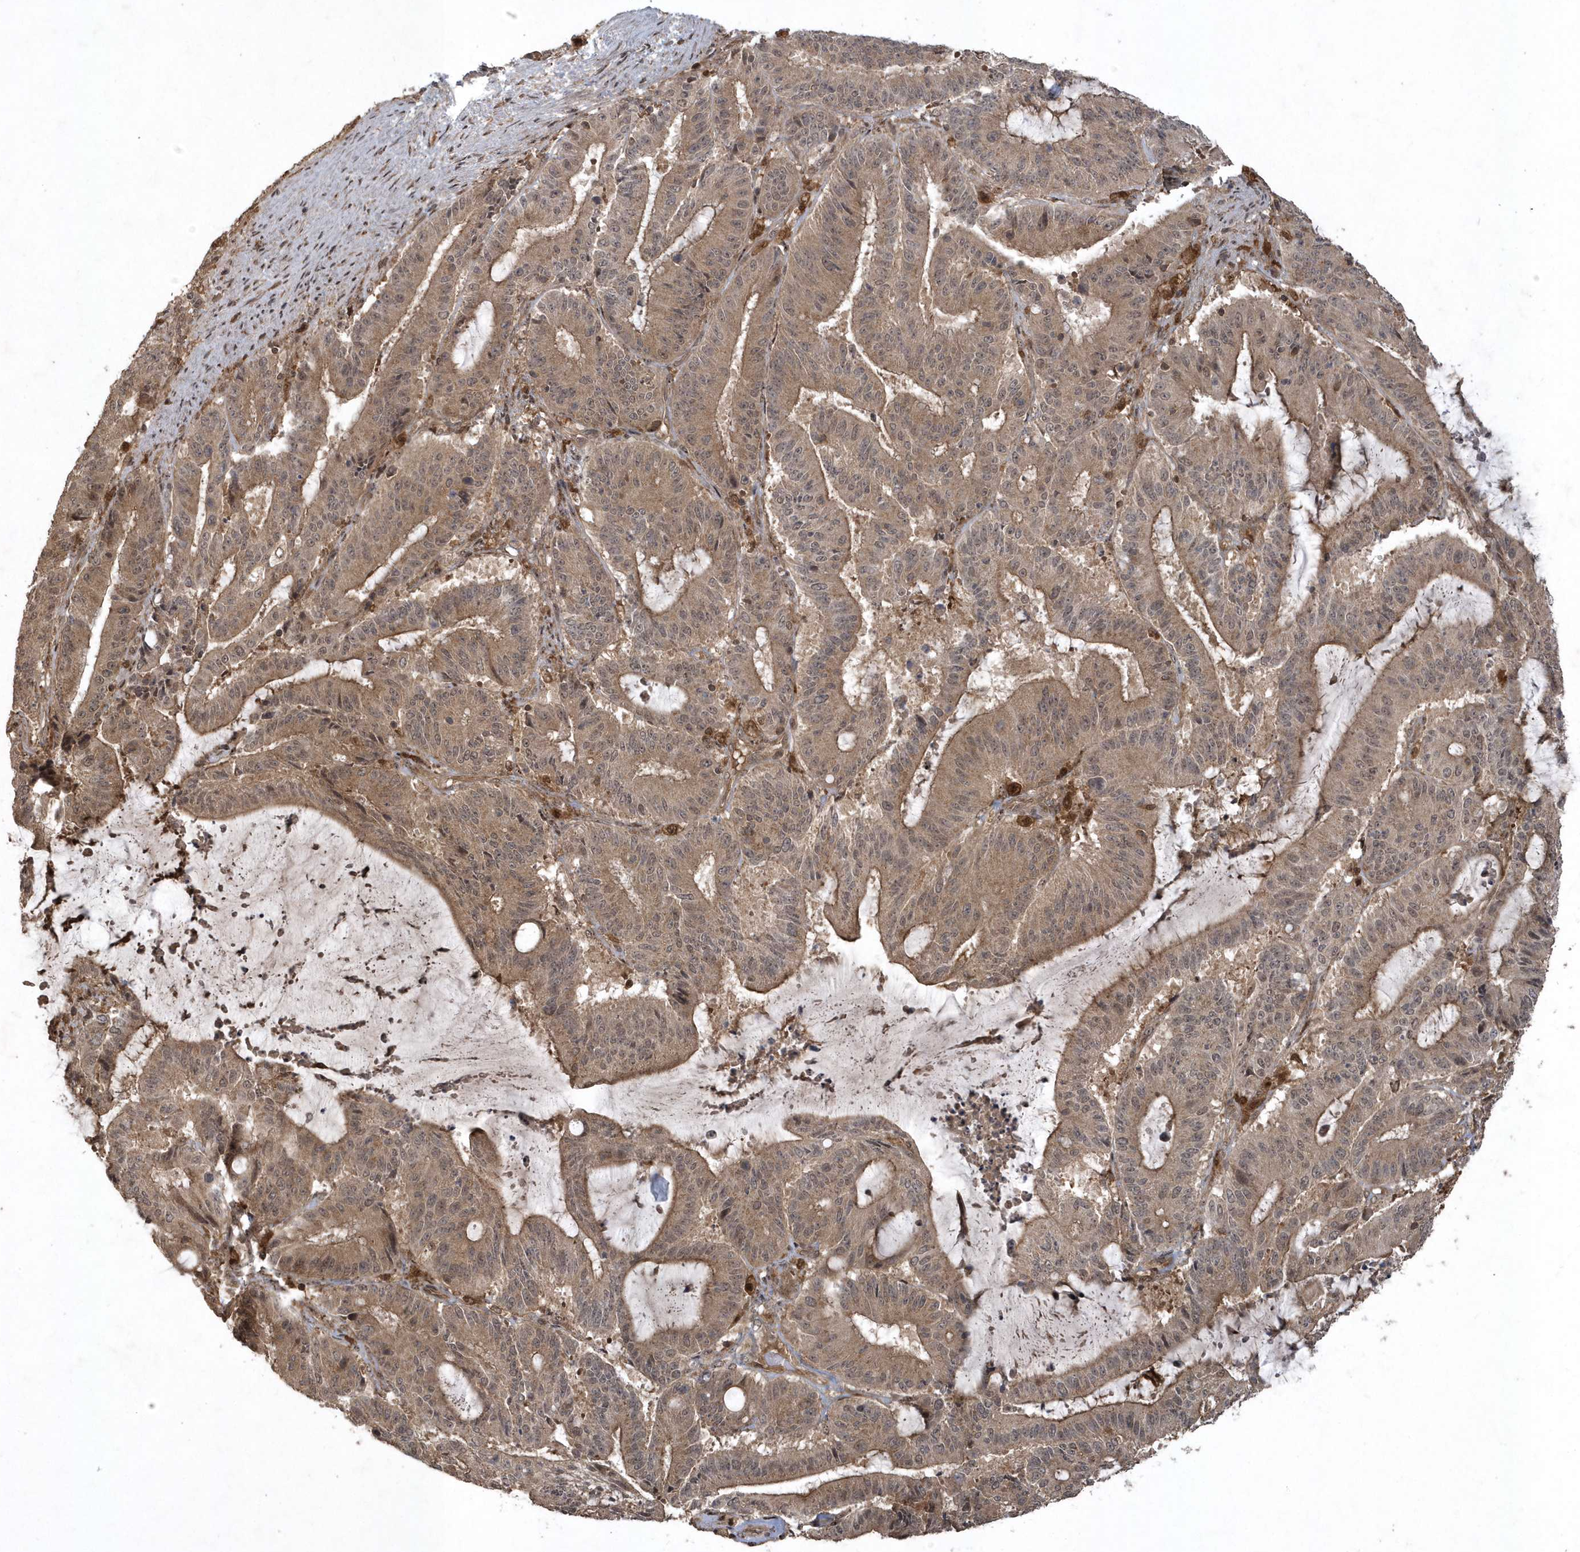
{"staining": {"intensity": "moderate", "quantity": ">75%", "location": "cytoplasmic/membranous"}, "tissue": "liver cancer", "cell_type": "Tumor cells", "image_type": "cancer", "snomed": [{"axis": "morphology", "description": "Normal tissue, NOS"}, {"axis": "morphology", "description": "Cholangiocarcinoma"}, {"axis": "topography", "description": "Liver"}, {"axis": "topography", "description": "Peripheral nerve tissue"}], "caption": "Liver cancer stained for a protein reveals moderate cytoplasmic/membranous positivity in tumor cells. (brown staining indicates protein expression, while blue staining denotes nuclei).", "gene": "LACC1", "patient": {"sex": "female", "age": 73}}